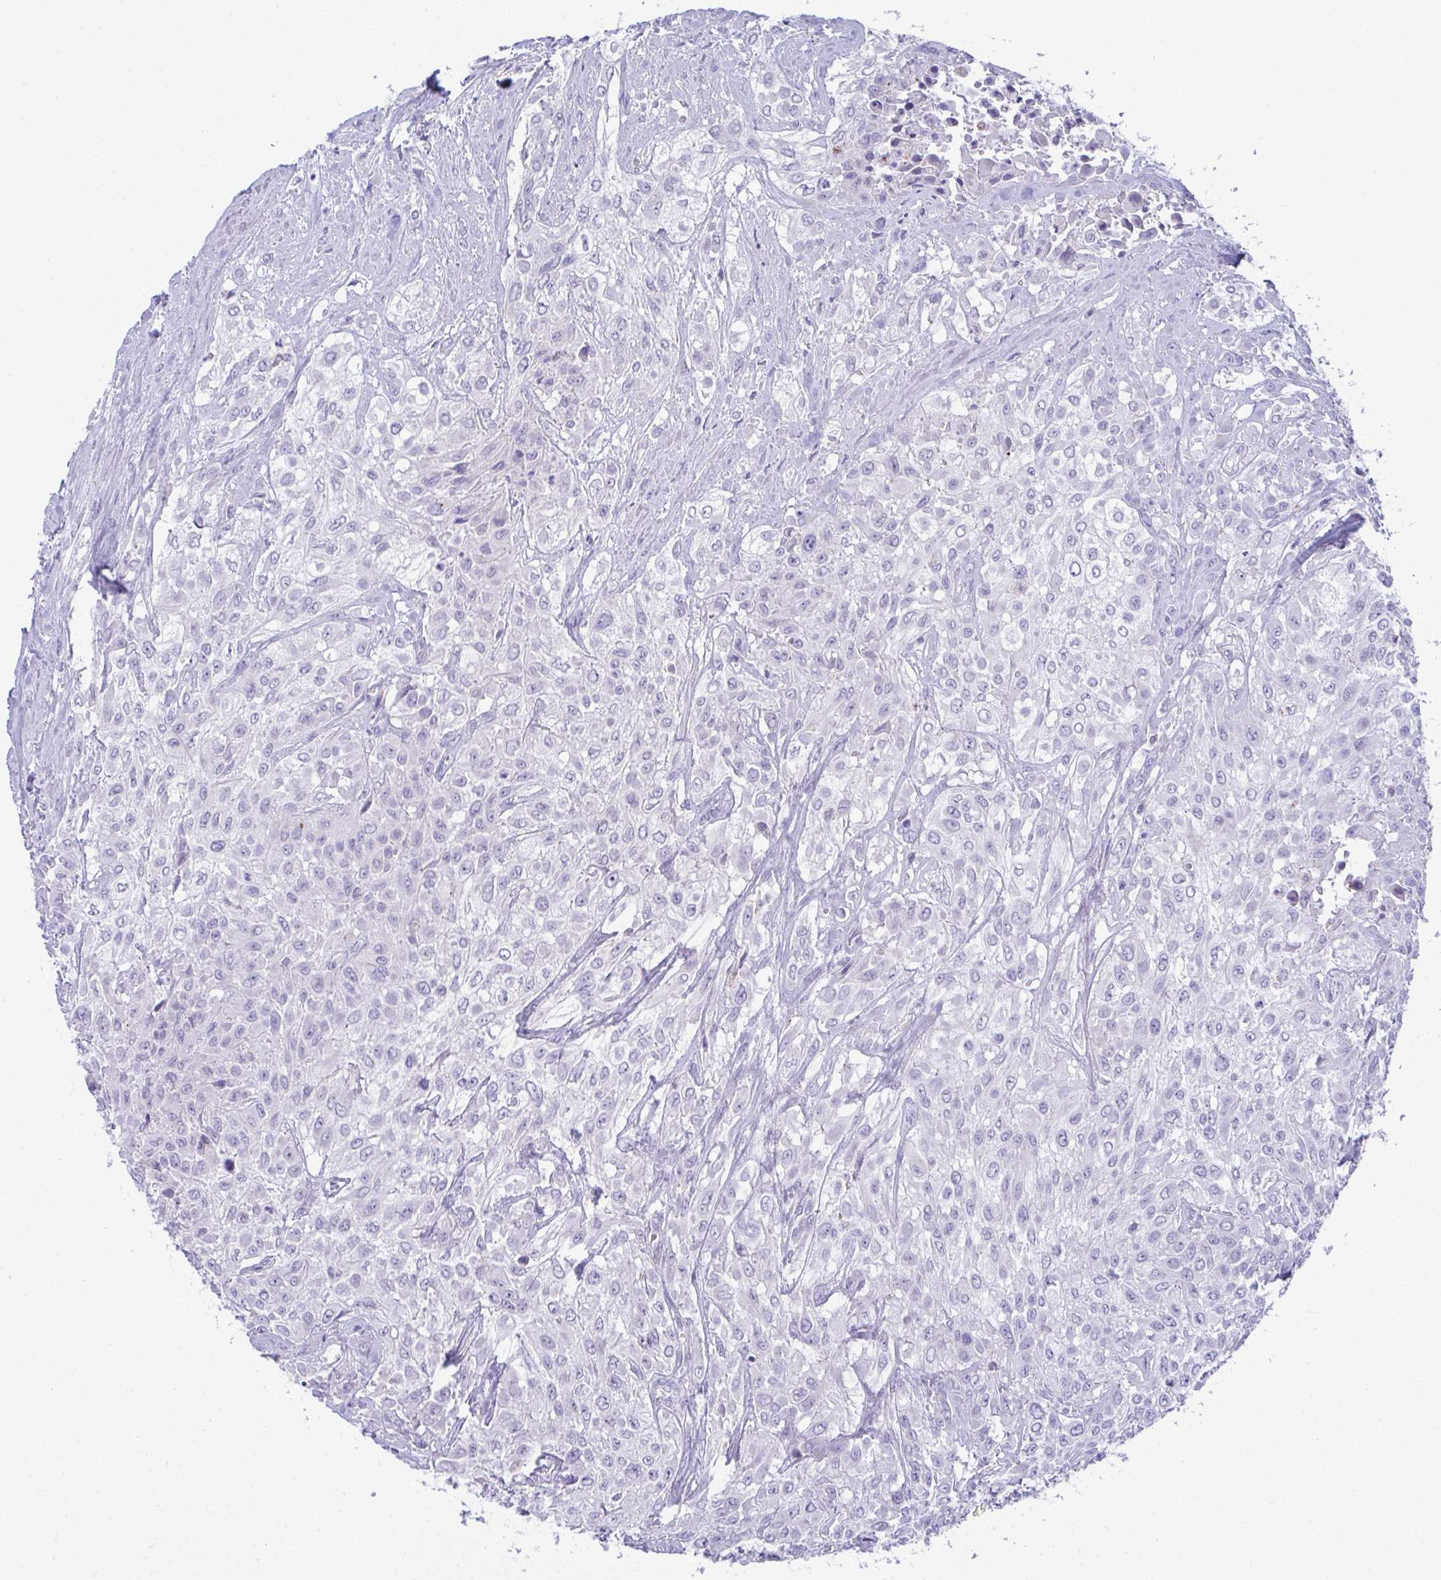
{"staining": {"intensity": "negative", "quantity": "none", "location": "none"}, "tissue": "urothelial cancer", "cell_type": "Tumor cells", "image_type": "cancer", "snomed": [{"axis": "morphology", "description": "Urothelial carcinoma, High grade"}, {"axis": "topography", "description": "Urinary bladder"}], "caption": "A micrograph of high-grade urothelial carcinoma stained for a protein displays no brown staining in tumor cells.", "gene": "RGPD5", "patient": {"sex": "male", "age": 57}}